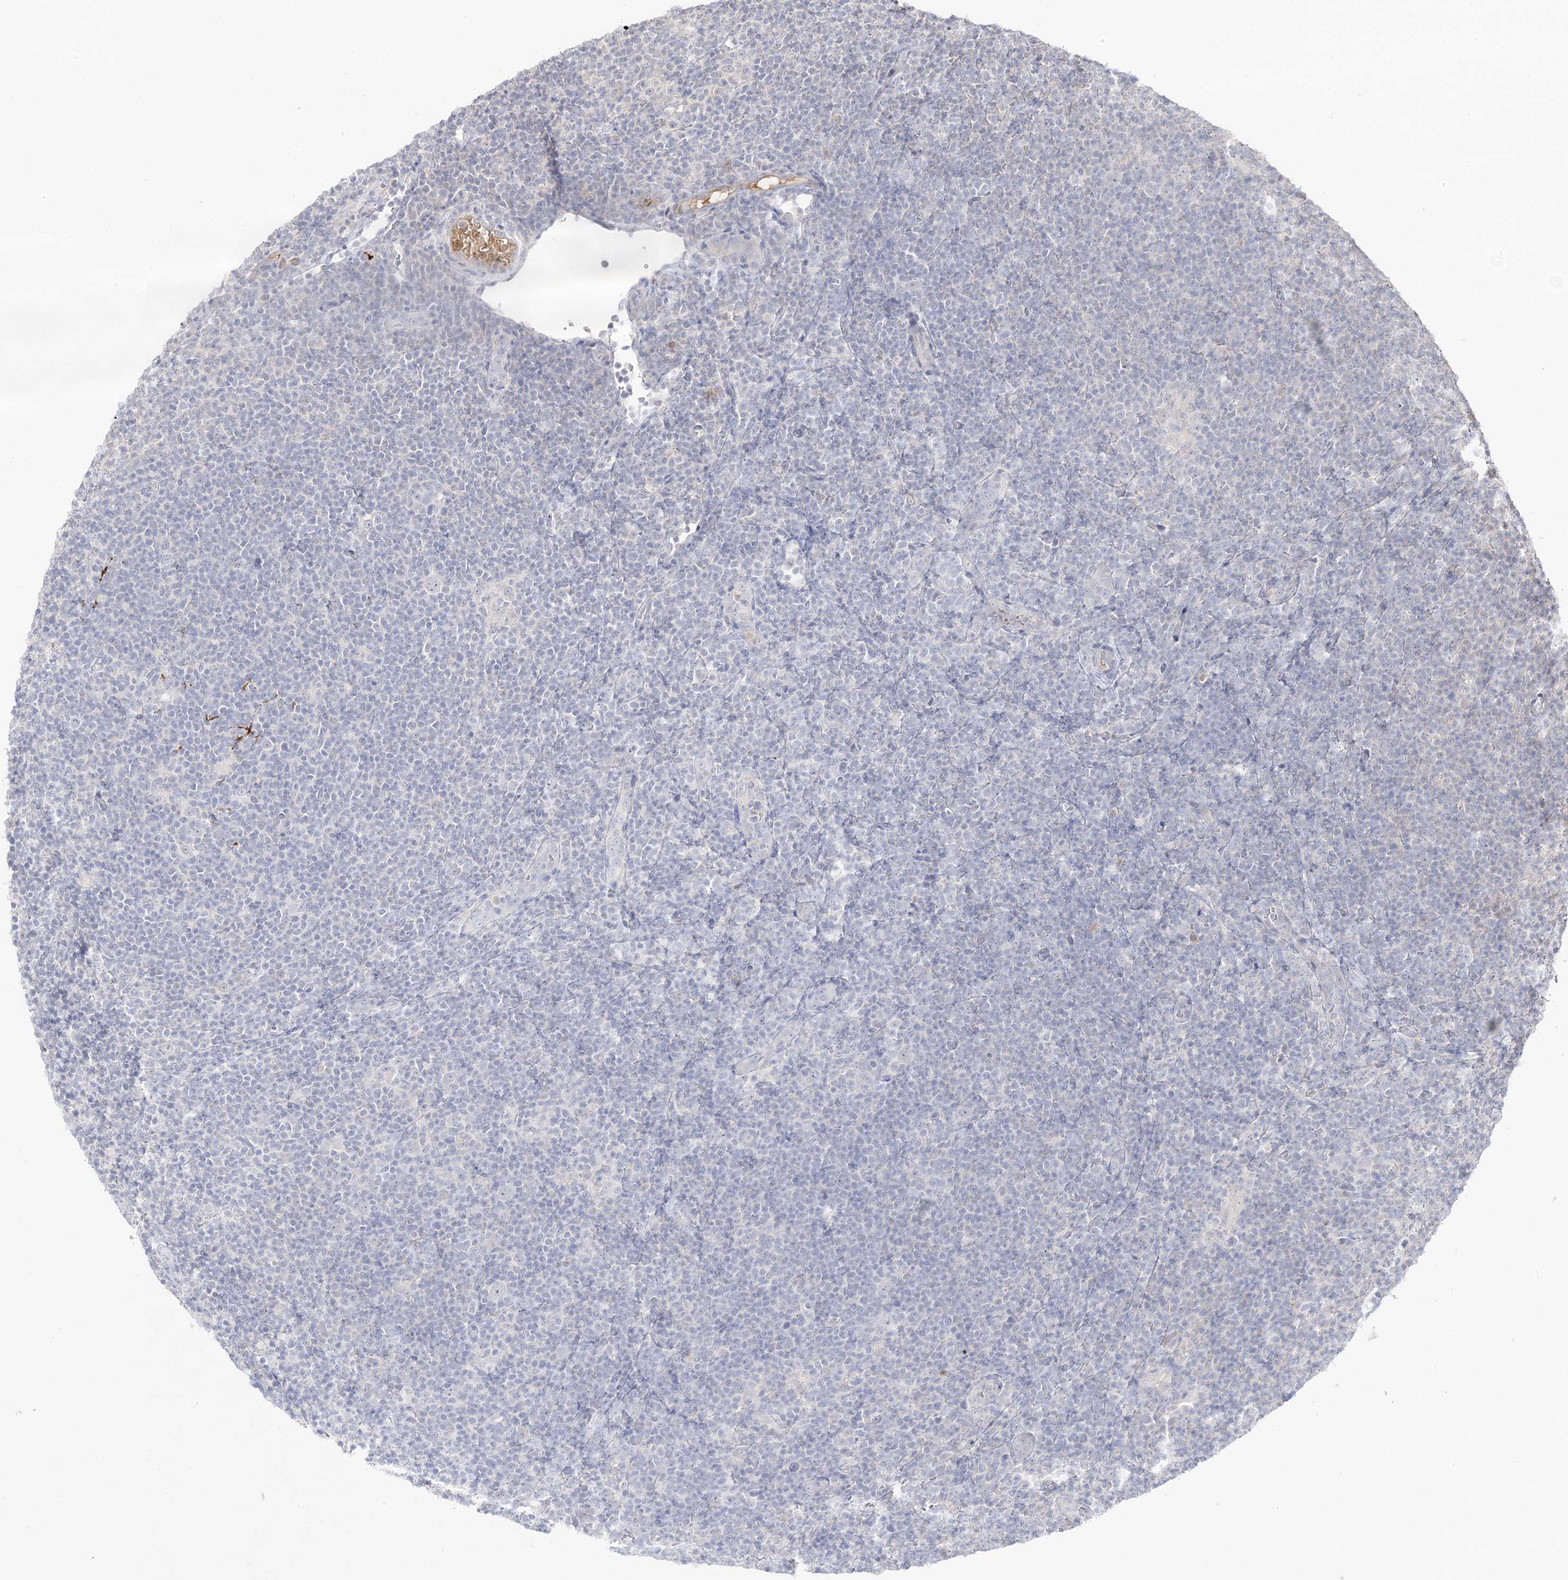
{"staining": {"intensity": "negative", "quantity": "none", "location": "none"}, "tissue": "lymphoma", "cell_type": "Tumor cells", "image_type": "cancer", "snomed": [{"axis": "morphology", "description": "Hodgkin's disease, NOS"}, {"axis": "topography", "description": "Lymph node"}], "caption": "Tumor cells are negative for brown protein staining in lymphoma.", "gene": "TRANK1", "patient": {"sex": "female", "age": 57}}